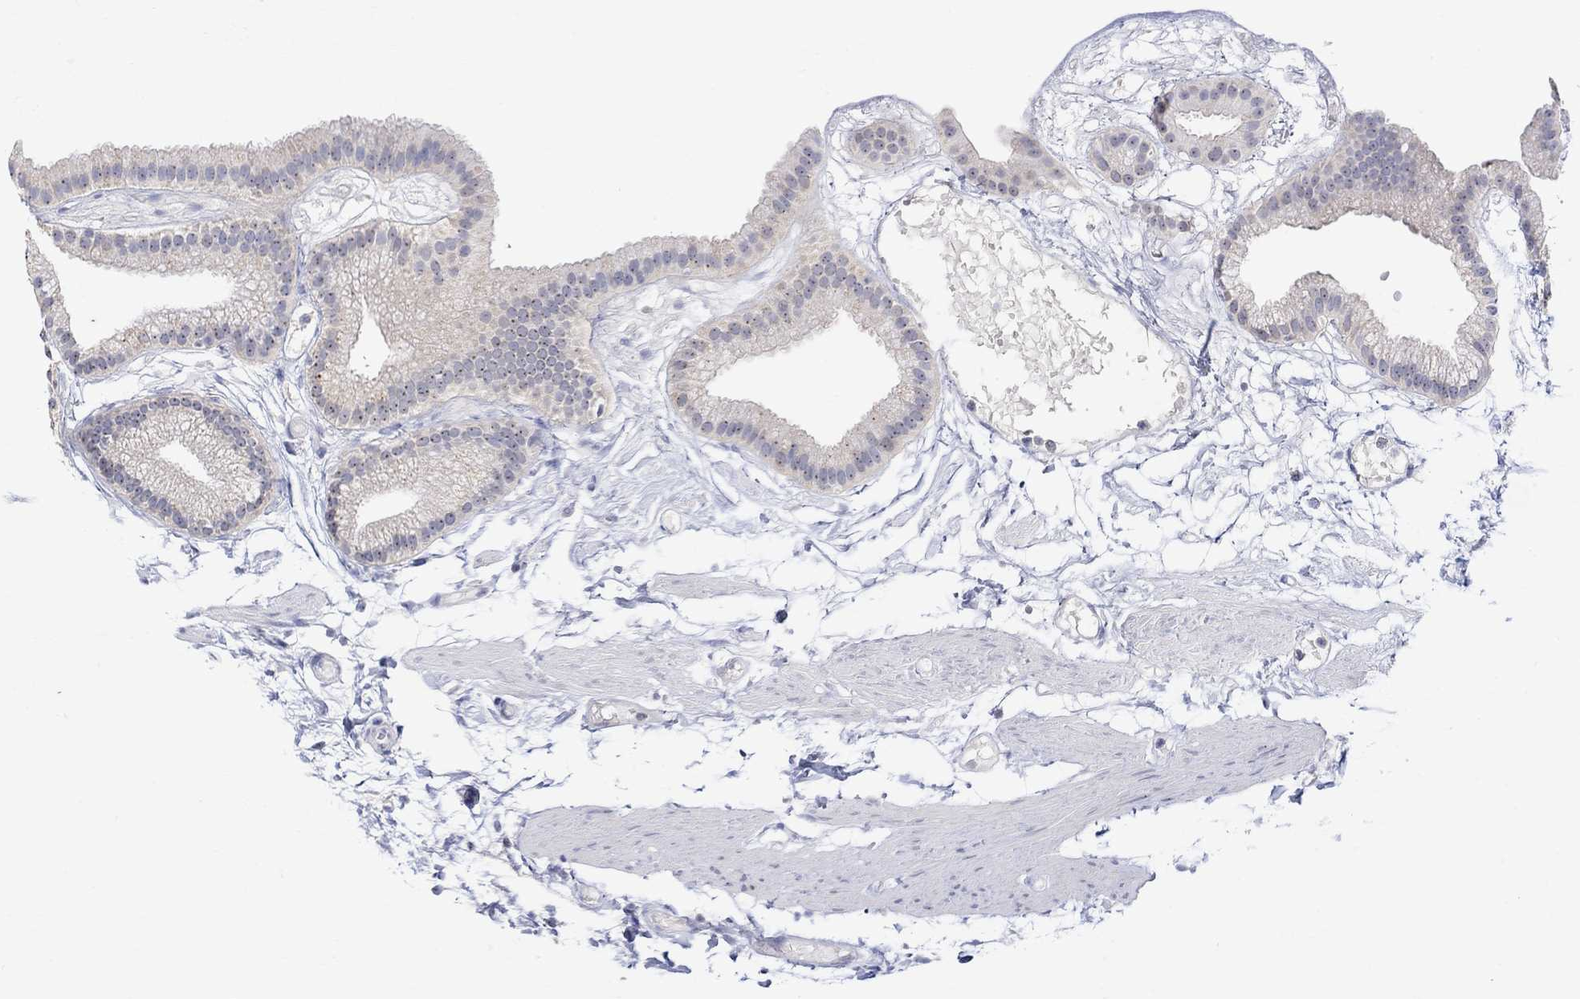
{"staining": {"intensity": "negative", "quantity": "none", "location": "none"}, "tissue": "gallbladder", "cell_type": "Glandular cells", "image_type": "normal", "snomed": [{"axis": "morphology", "description": "Normal tissue, NOS"}, {"axis": "topography", "description": "Gallbladder"}], "caption": "The IHC image has no significant positivity in glandular cells of gallbladder. (Immunohistochemistry (ihc), brightfield microscopy, high magnification).", "gene": "FNDC5", "patient": {"sex": "female", "age": 45}}